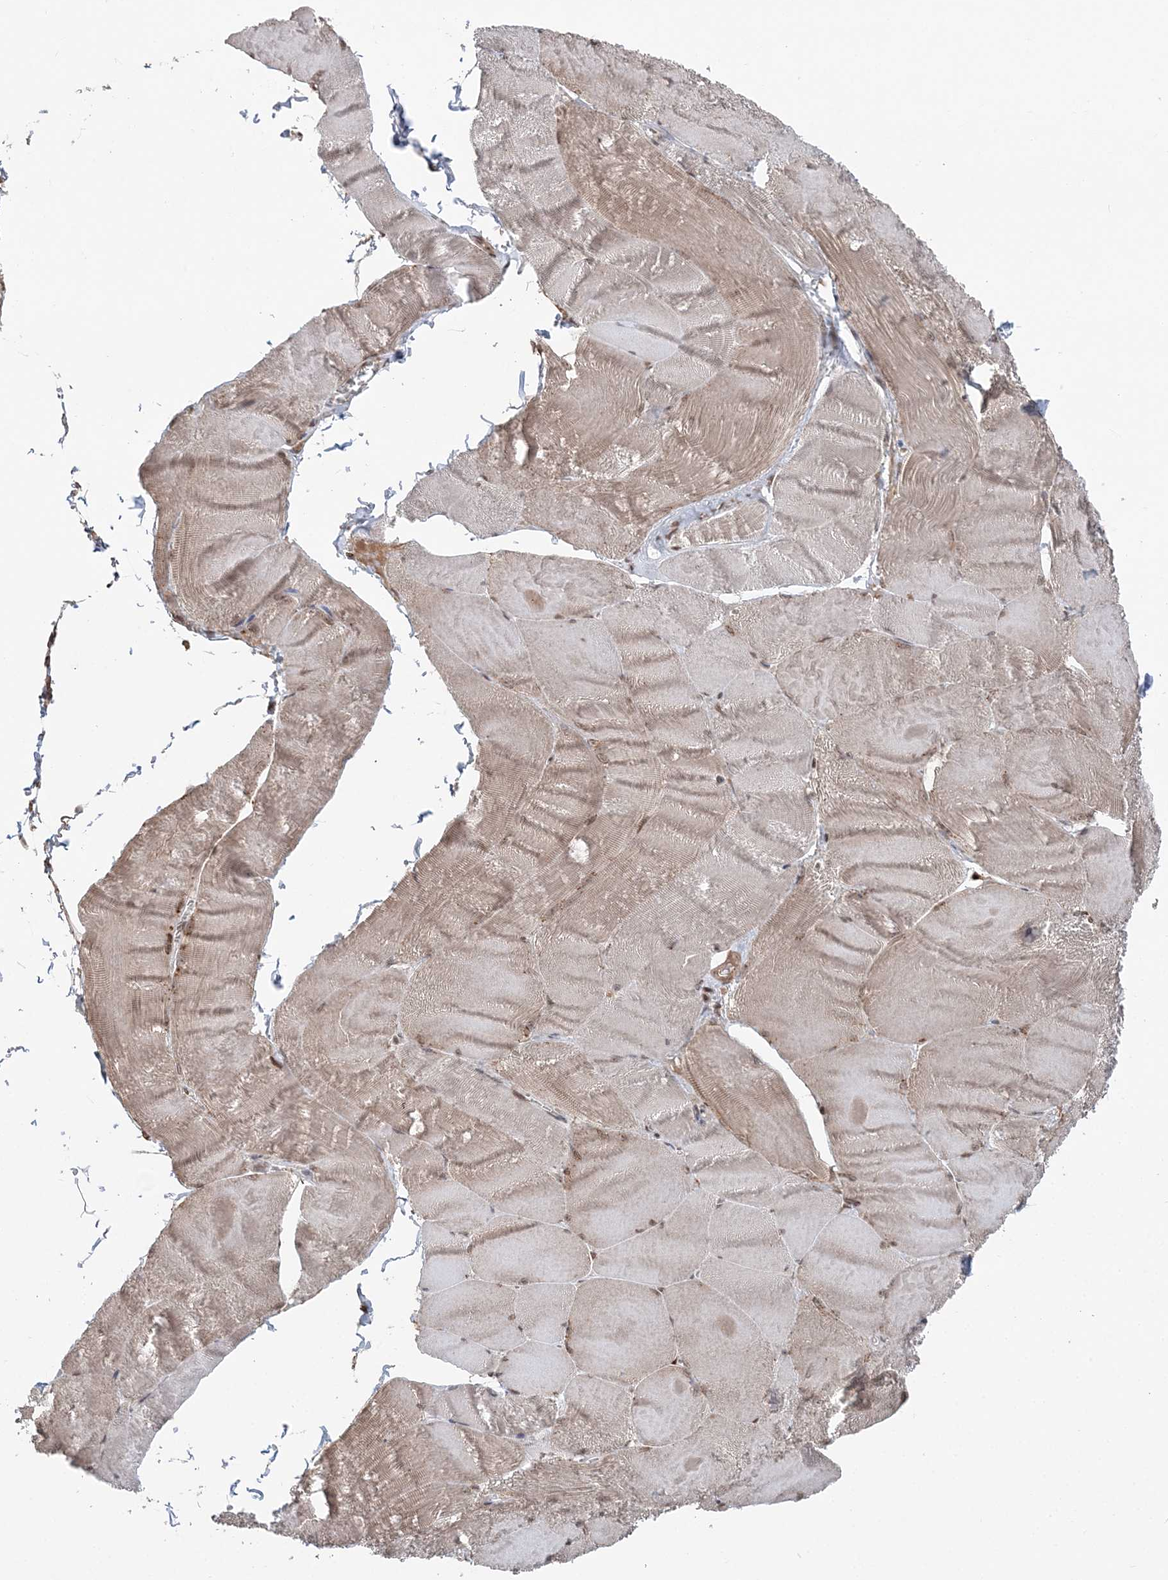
{"staining": {"intensity": "weak", "quantity": ">75%", "location": "cytoplasmic/membranous,nuclear"}, "tissue": "skeletal muscle", "cell_type": "Myocytes", "image_type": "normal", "snomed": [{"axis": "morphology", "description": "Normal tissue, NOS"}, {"axis": "morphology", "description": "Basal cell carcinoma"}, {"axis": "topography", "description": "Skeletal muscle"}], "caption": "Immunohistochemical staining of normal skeletal muscle displays weak cytoplasmic/membranous,nuclear protein expression in approximately >75% of myocytes. The protein is shown in brown color, while the nuclei are stained blue.", "gene": "TMED10", "patient": {"sex": "female", "age": 64}}